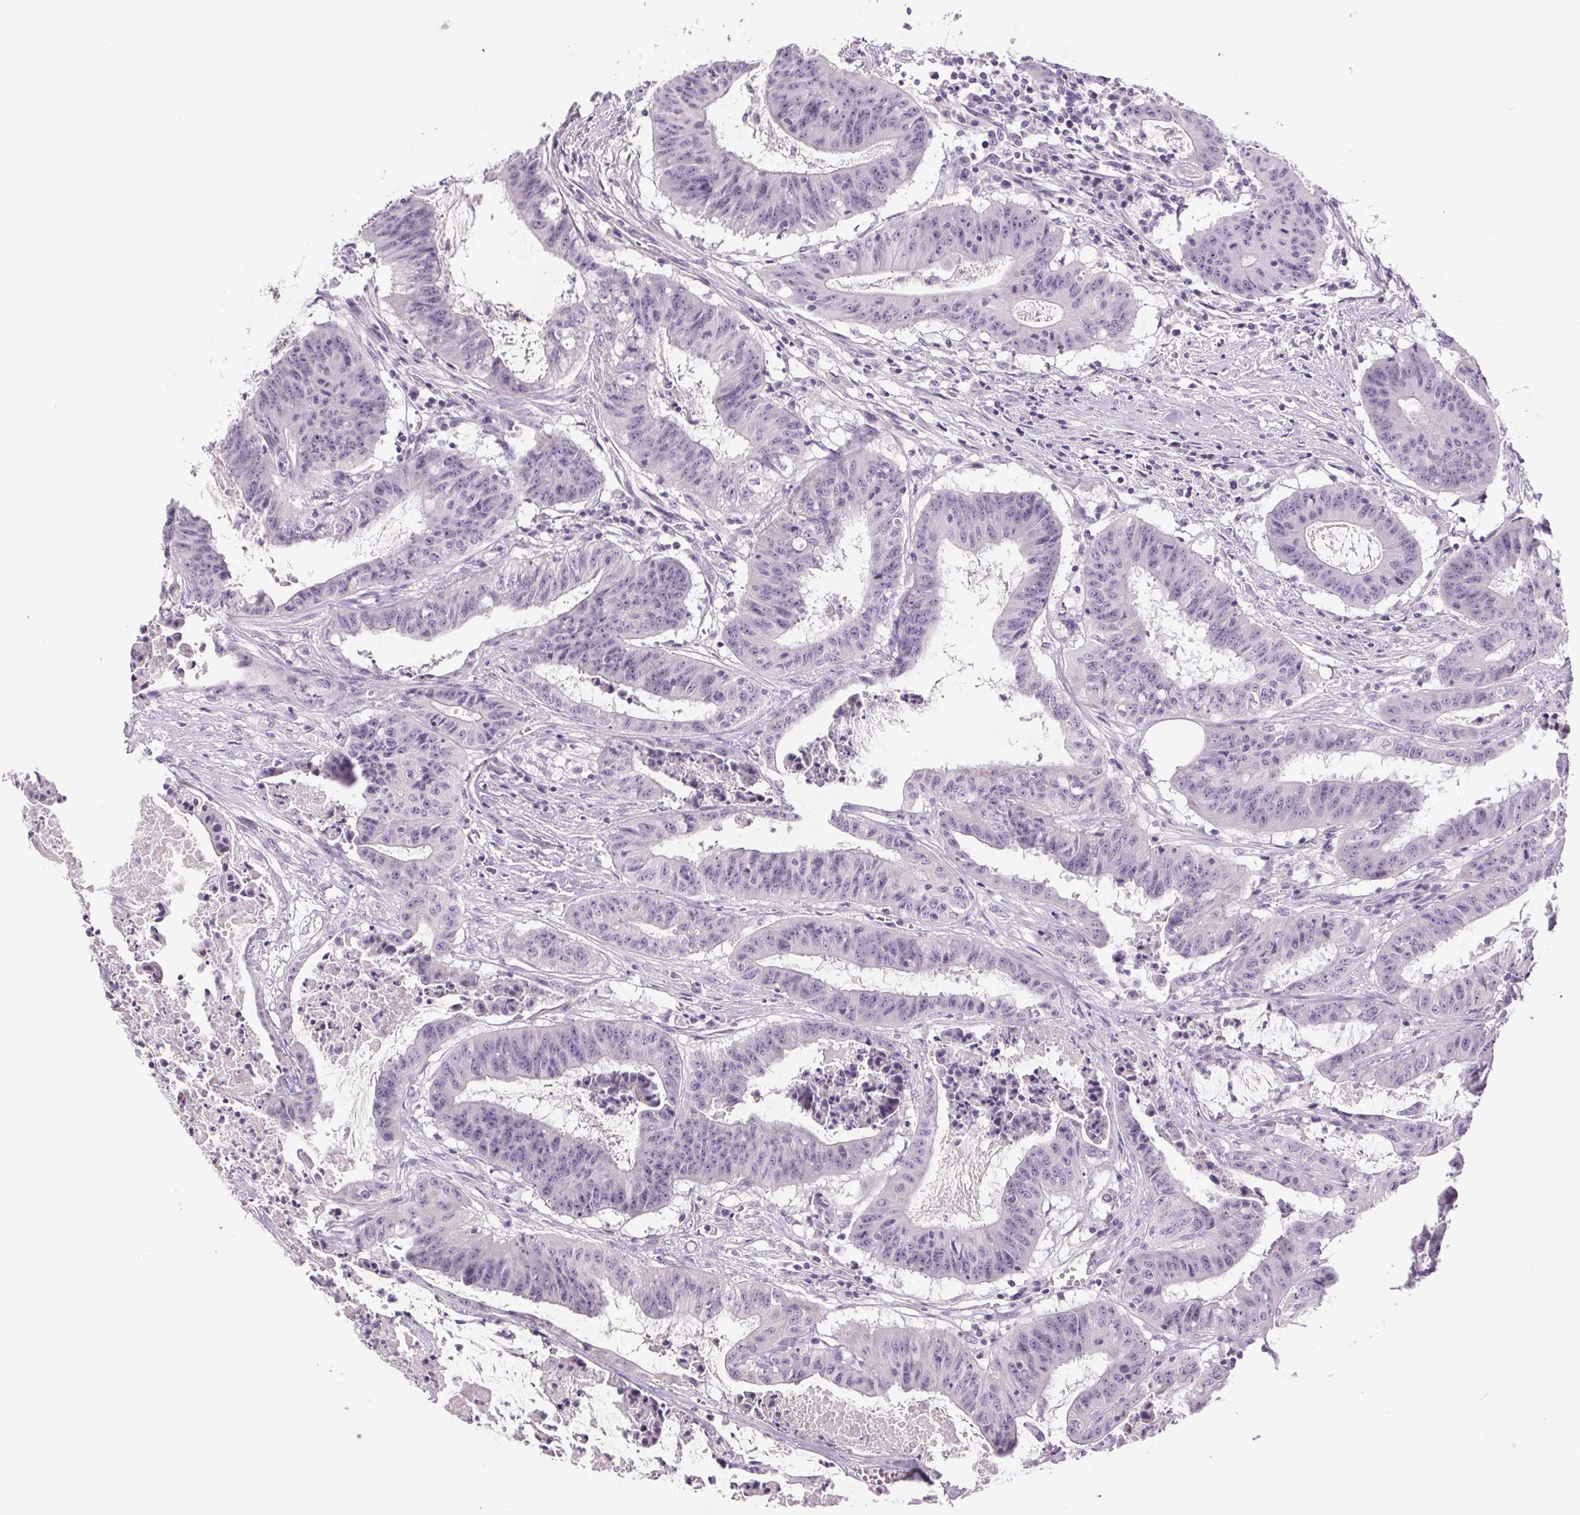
{"staining": {"intensity": "negative", "quantity": "none", "location": "none"}, "tissue": "colorectal cancer", "cell_type": "Tumor cells", "image_type": "cancer", "snomed": [{"axis": "morphology", "description": "Adenocarcinoma, NOS"}, {"axis": "topography", "description": "Colon"}], "caption": "Immunohistochemistry (IHC) photomicrograph of neoplastic tissue: human colorectal adenocarcinoma stained with DAB reveals no significant protein positivity in tumor cells.", "gene": "SMYD1", "patient": {"sex": "male", "age": 33}}